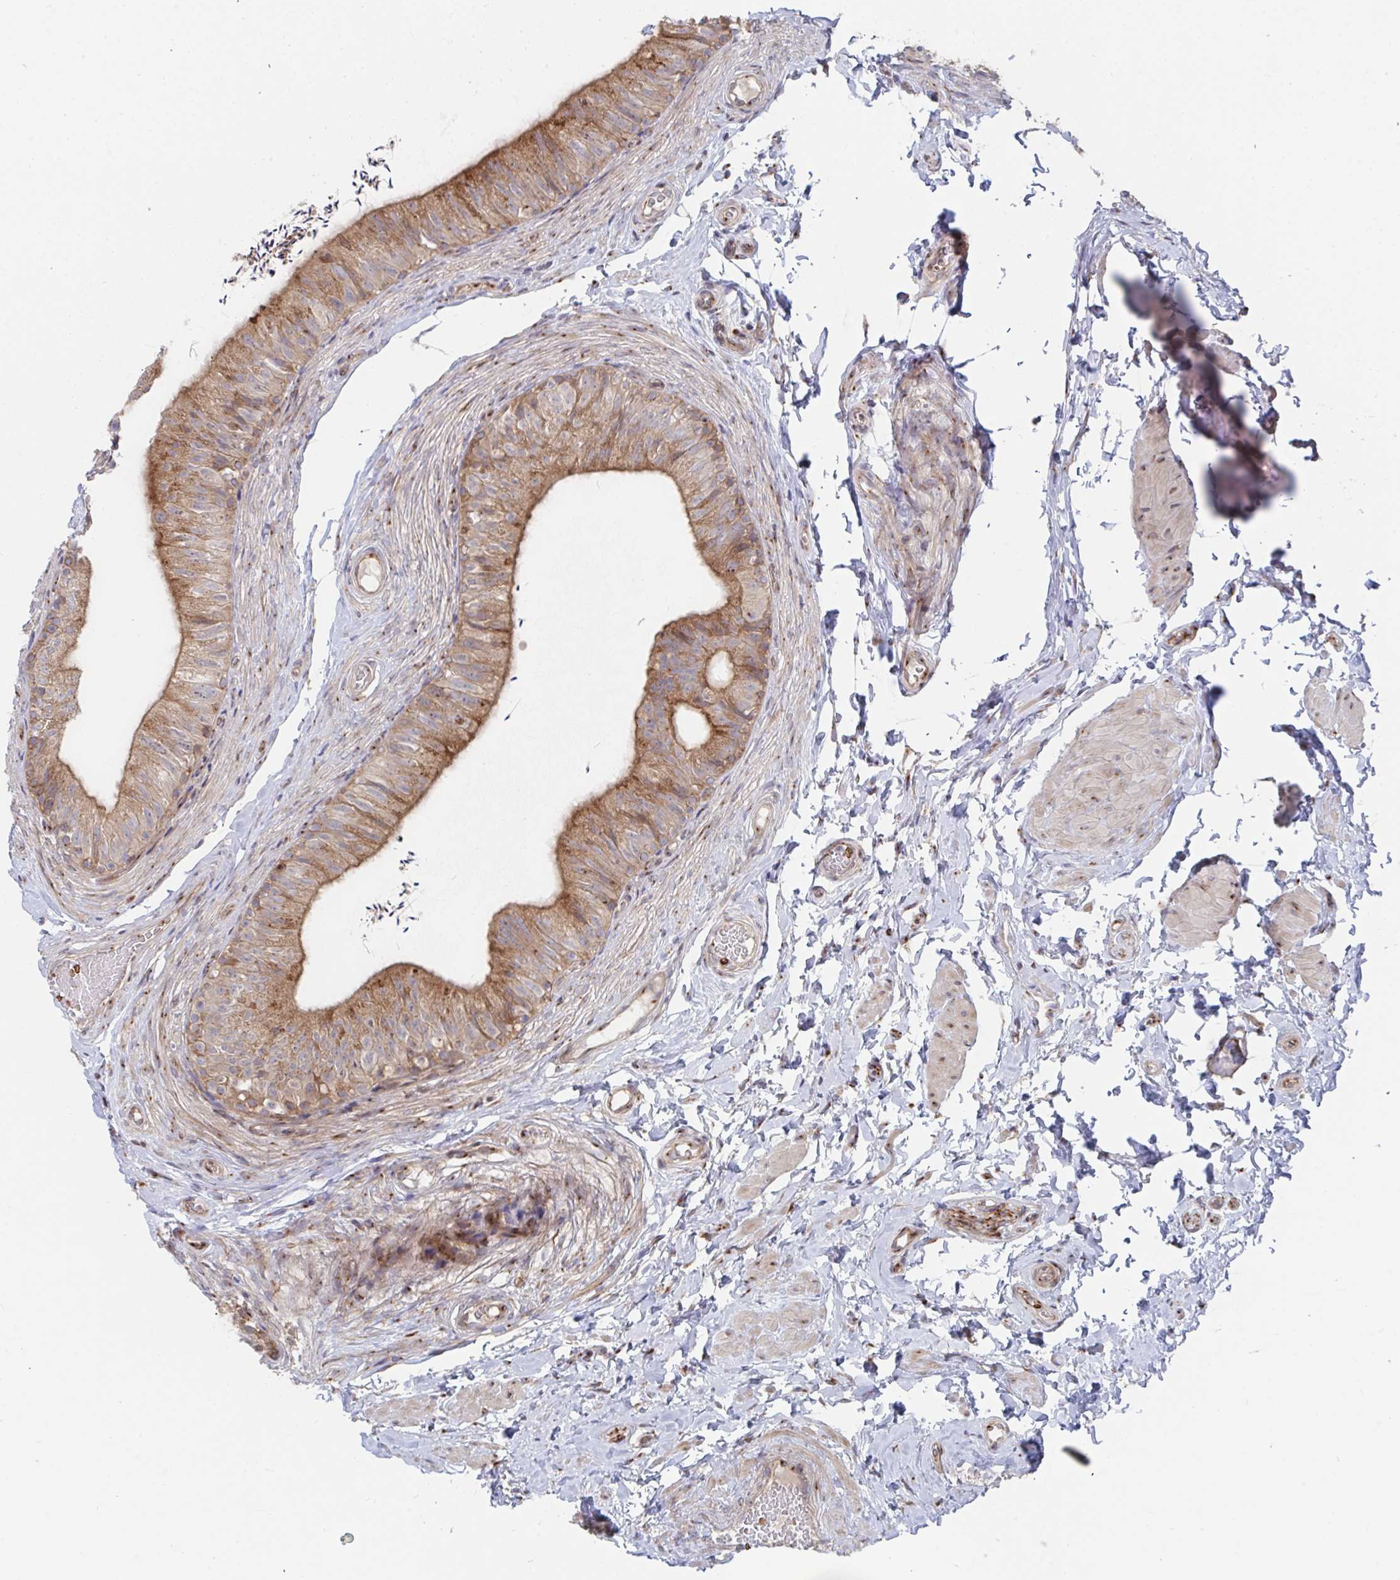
{"staining": {"intensity": "strong", "quantity": "25%-75%", "location": "cytoplasmic/membranous"}, "tissue": "epididymis", "cell_type": "Glandular cells", "image_type": "normal", "snomed": [{"axis": "morphology", "description": "Normal tissue, NOS"}, {"axis": "topography", "description": "Epididymis, spermatic cord, NOS"}, {"axis": "topography", "description": "Epididymis"}, {"axis": "topography", "description": "Peripheral nerve tissue"}], "caption": "Immunohistochemistry of normal human epididymis demonstrates high levels of strong cytoplasmic/membranous positivity in approximately 25%-75% of glandular cells. Using DAB (3,3'-diaminobenzidine) (brown) and hematoxylin (blue) stains, captured at high magnification using brightfield microscopy.", "gene": "FJX1", "patient": {"sex": "male", "age": 29}}